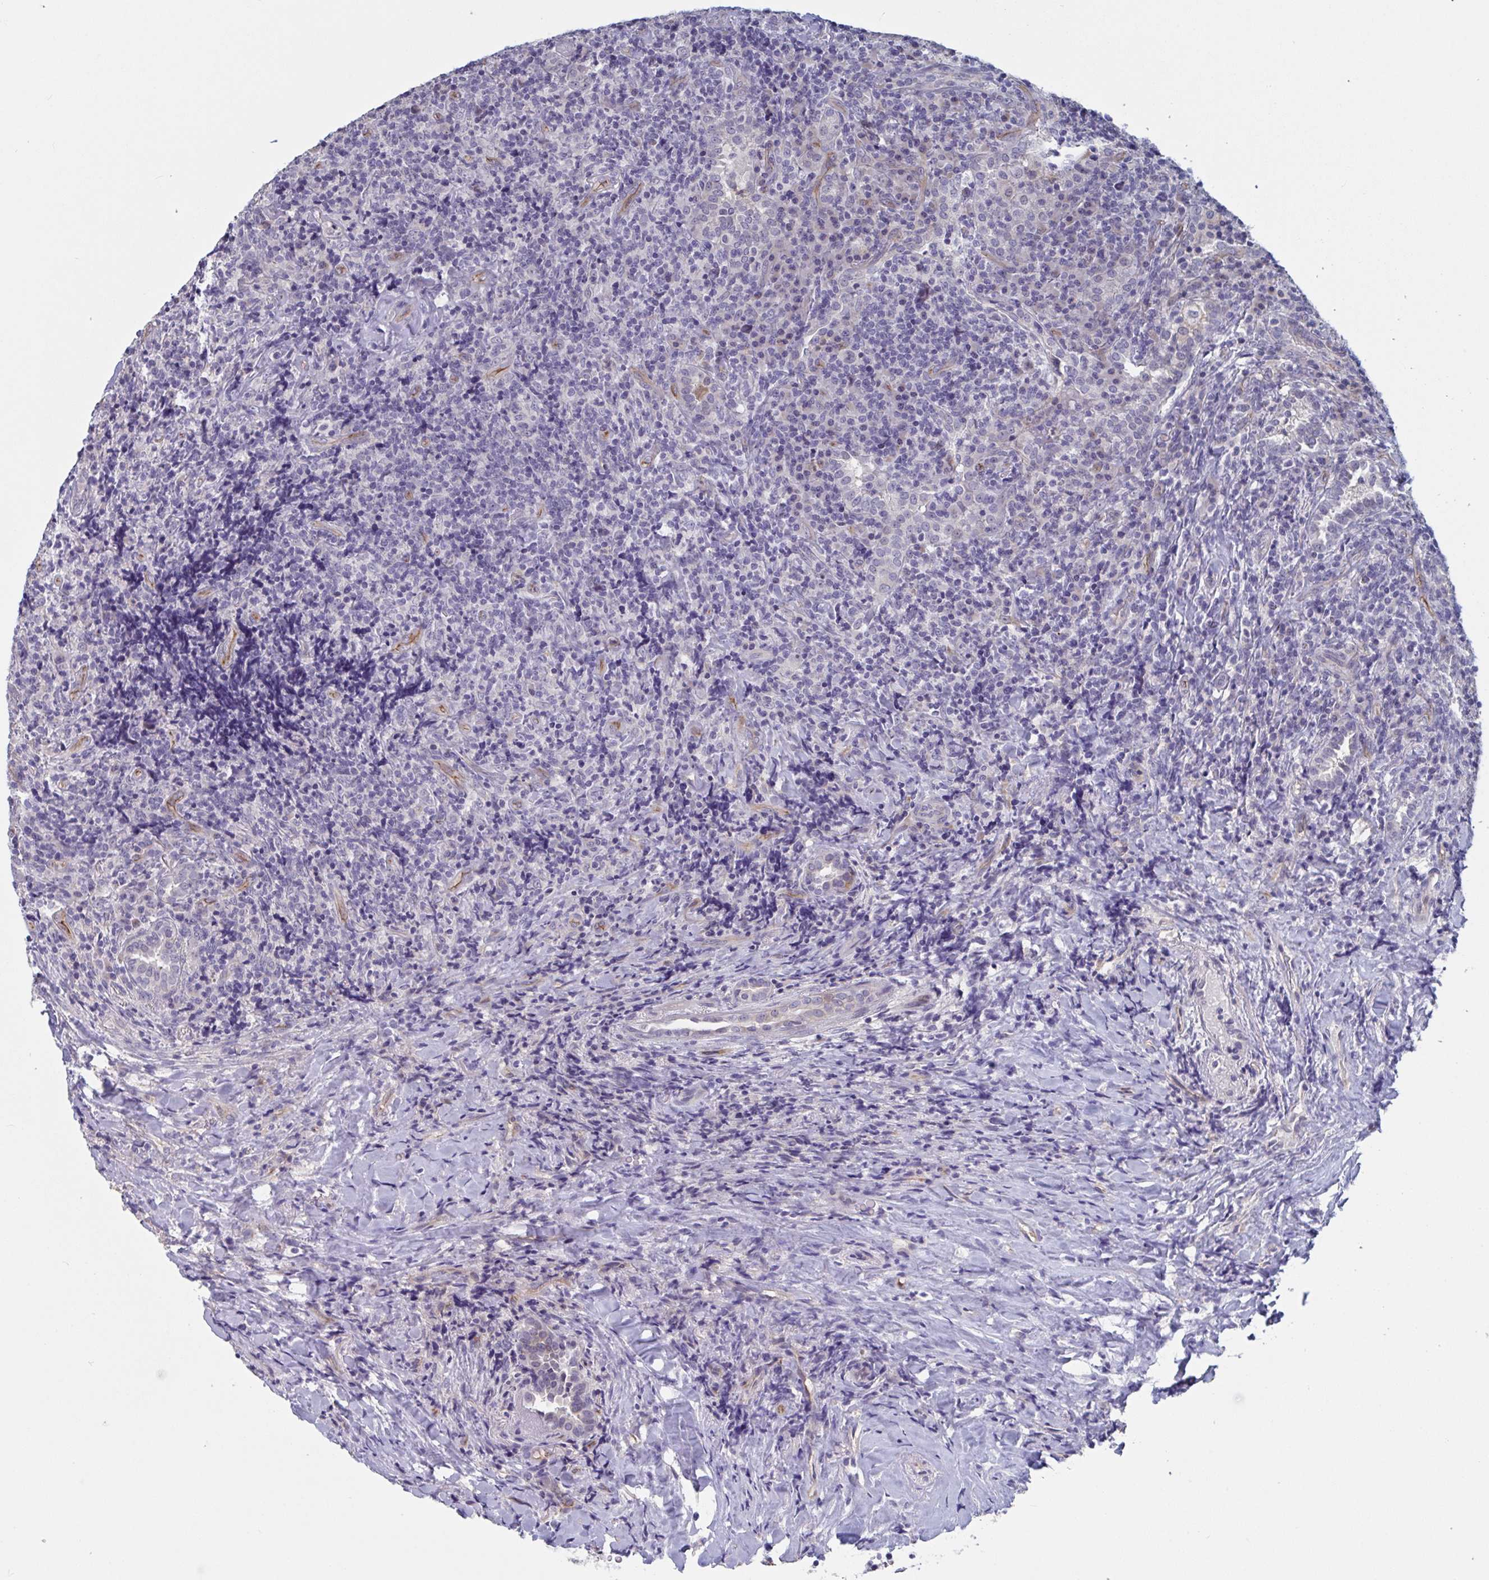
{"staining": {"intensity": "negative", "quantity": "none", "location": "none"}, "tissue": "lymphoma", "cell_type": "Tumor cells", "image_type": "cancer", "snomed": [{"axis": "morphology", "description": "Hodgkin's disease, NOS"}, {"axis": "topography", "description": "Lung"}], "caption": "Tumor cells show no significant protein positivity in lymphoma. (Immunohistochemistry (ihc), brightfield microscopy, high magnification).", "gene": "ST14", "patient": {"sex": "male", "age": 17}}